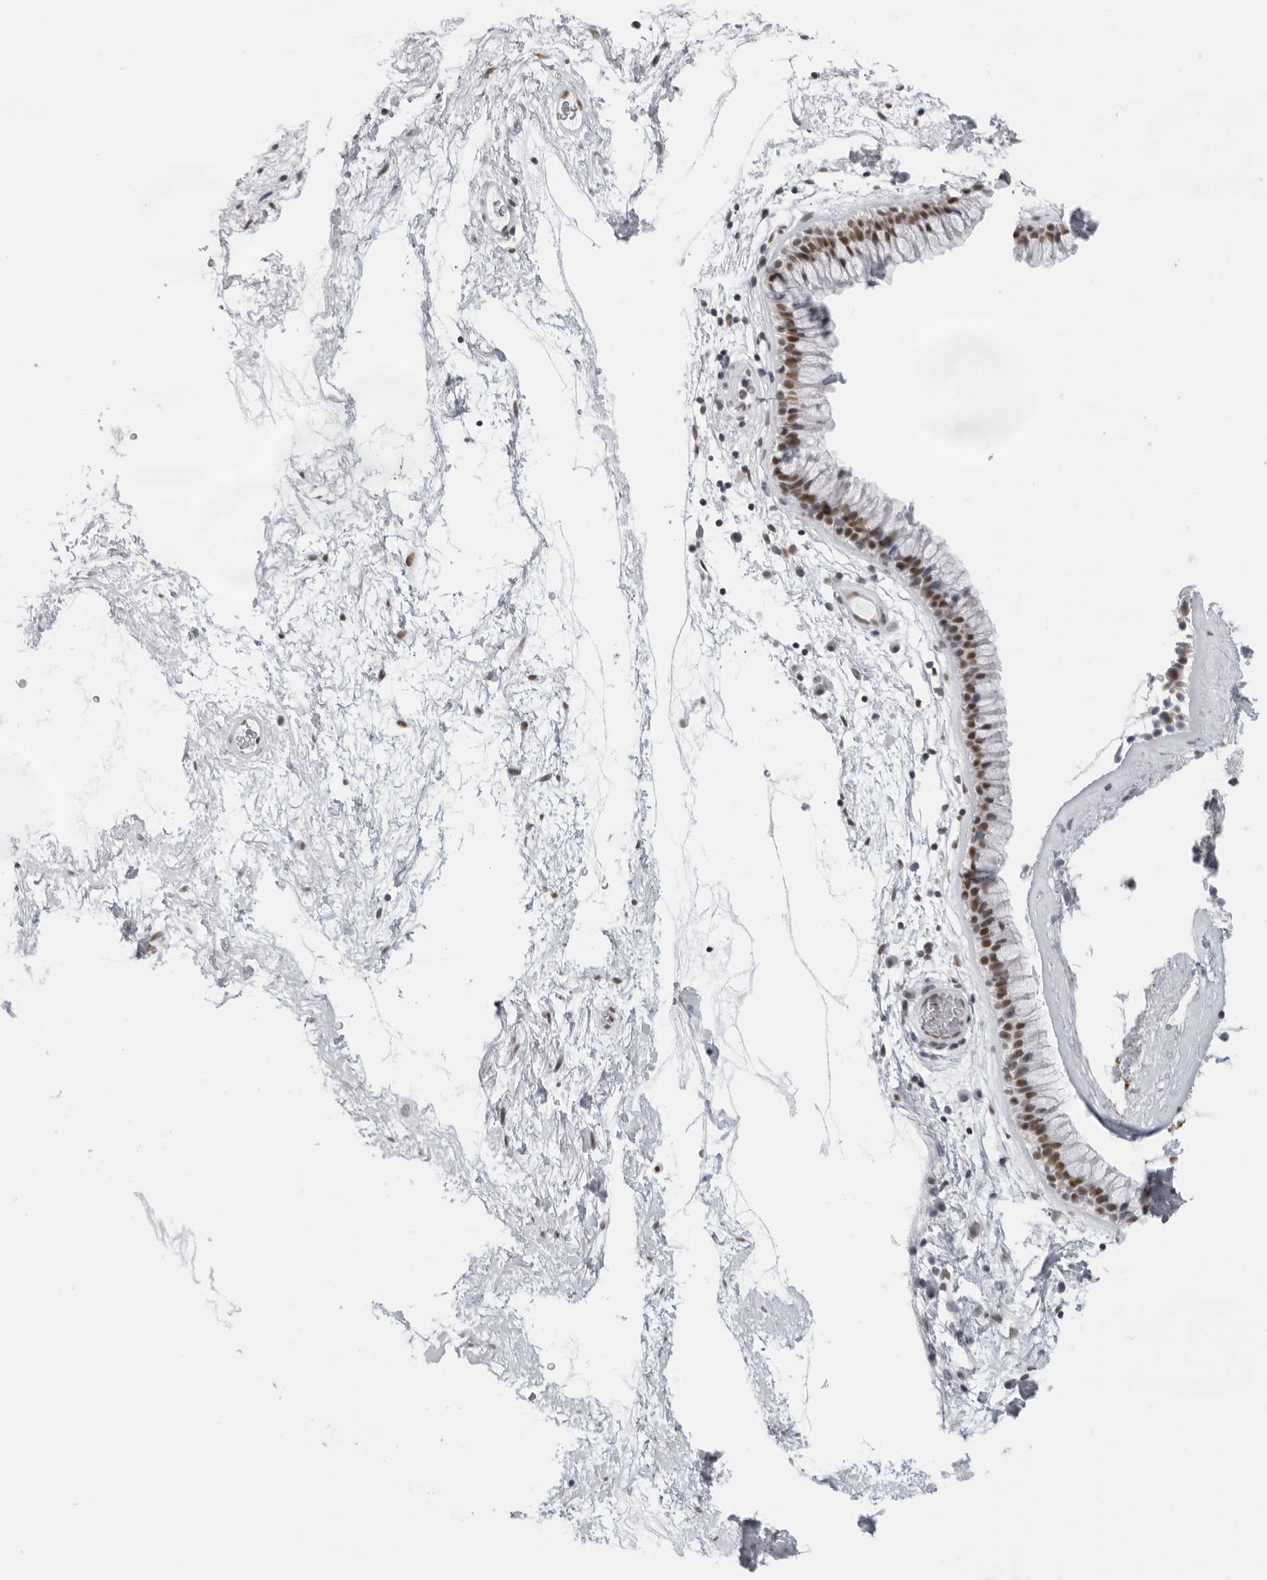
{"staining": {"intensity": "moderate", "quantity": ">75%", "location": "nuclear"}, "tissue": "nasopharynx", "cell_type": "Respiratory epithelial cells", "image_type": "normal", "snomed": [{"axis": "morphology", "description": "Normal tissue, NOS"}, {"axis": "morphology", "description": "Inflammation, NOS"}, {"axis": "topography", "description": "Nasopharynx"}], "caption": "DAB immunohistochemical staining of benign human nasopharynx shows moderate nuclear protein positivity in approximately >75% of respiratory epithelial cells. (Stains: DAB in brown, nuclei in blue, Microscopy: brightfield microscopy at high magnification).", "gene": "RPA2", "patient": {"sex": "male", "age": 48}}